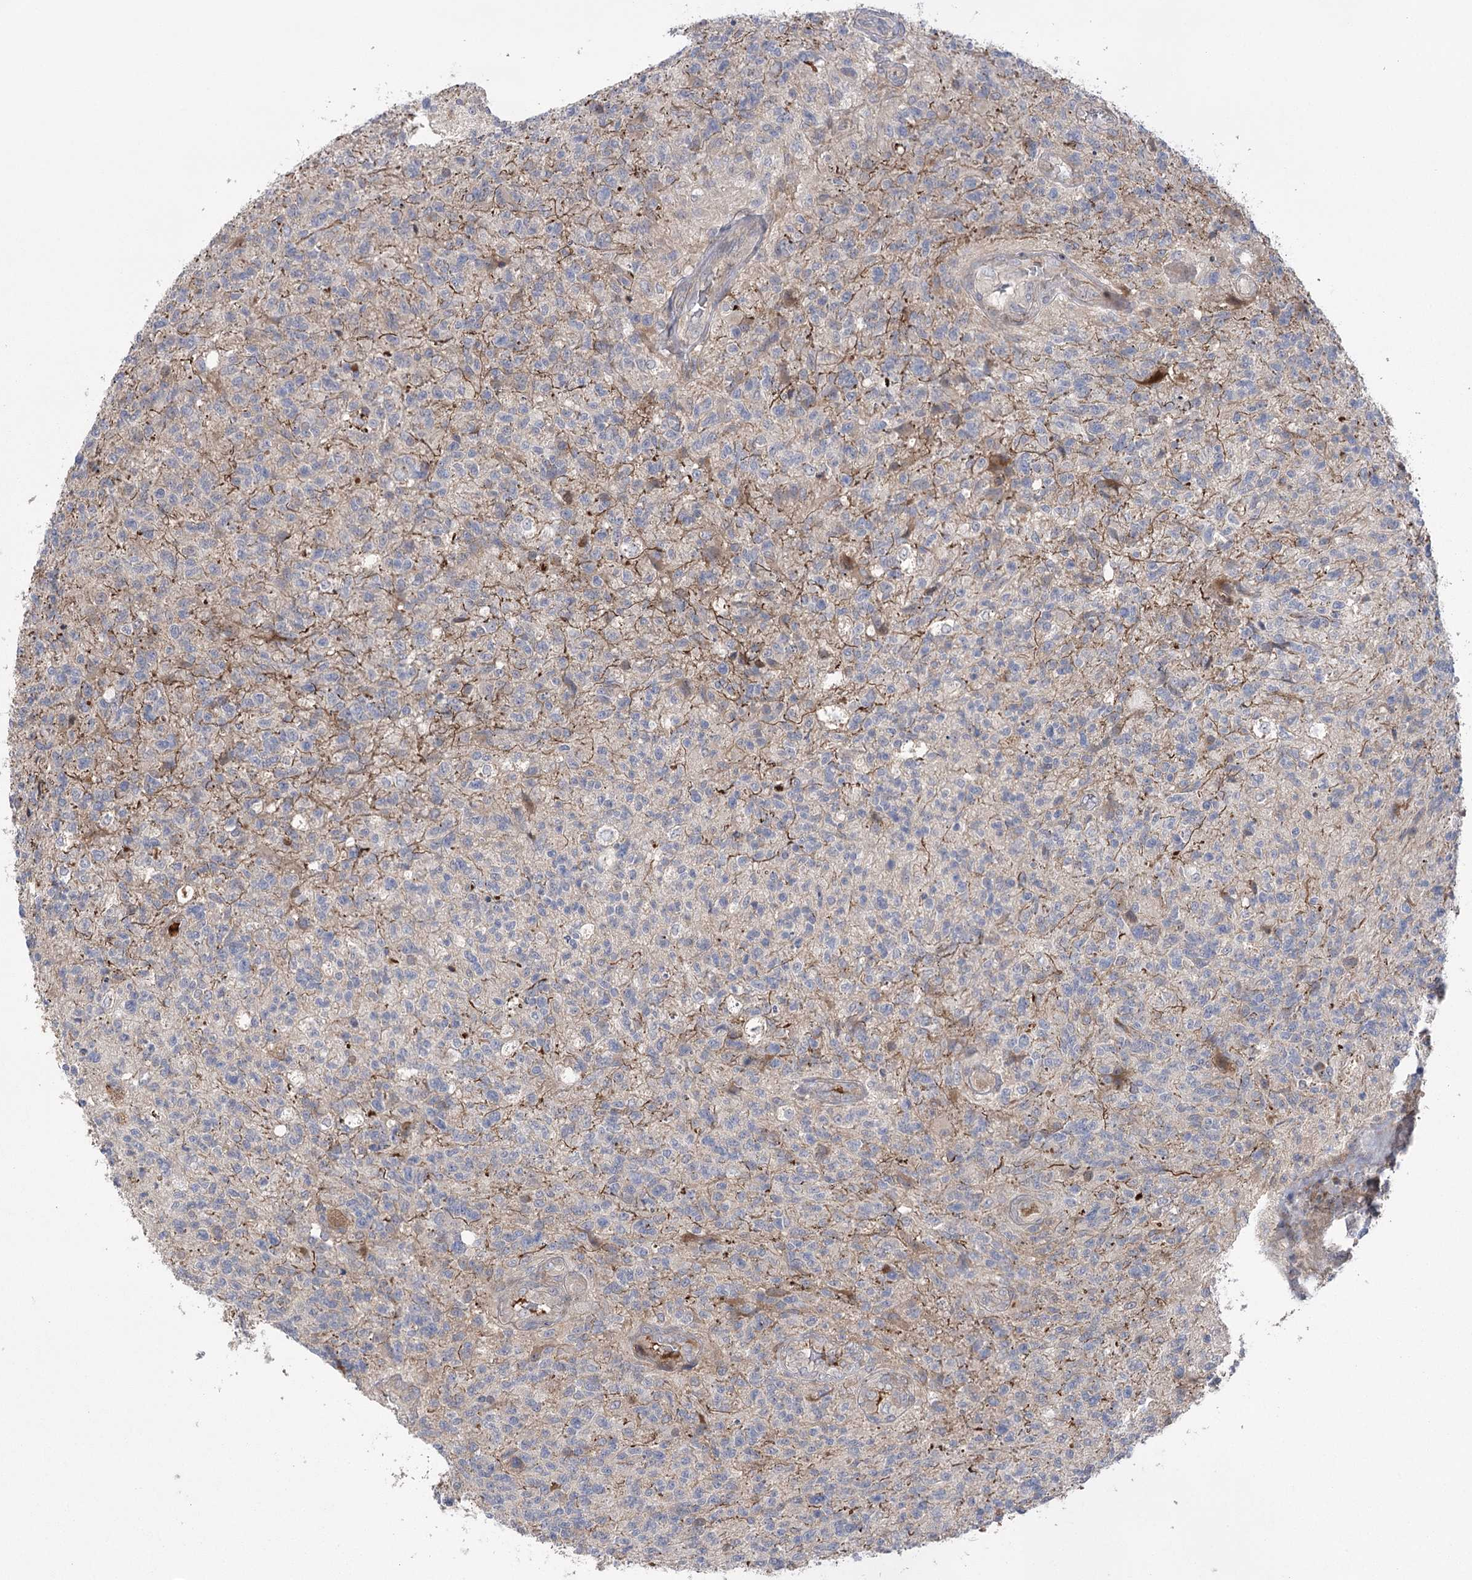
{"staining": {"intensity": "negative", "quantity": "none", "location": "none"}, "tissue": "glioma", "cell_type": "Tumor cells", "image_type": "cancer", "snomed": [{"axis": "morphology", "description": "Glioma, malignant, High grade"}, {"axis": "topography", "description": "Brain"}], "caption": "An immunohistochemistry (IHC) photomicrograph of malignant glioma (high-grade) is shown. There is no staining in tumor cells of malignant glioma (high-grade).", "gene": "KCNN2", "patient": {"sex": "male", "age": 56}}